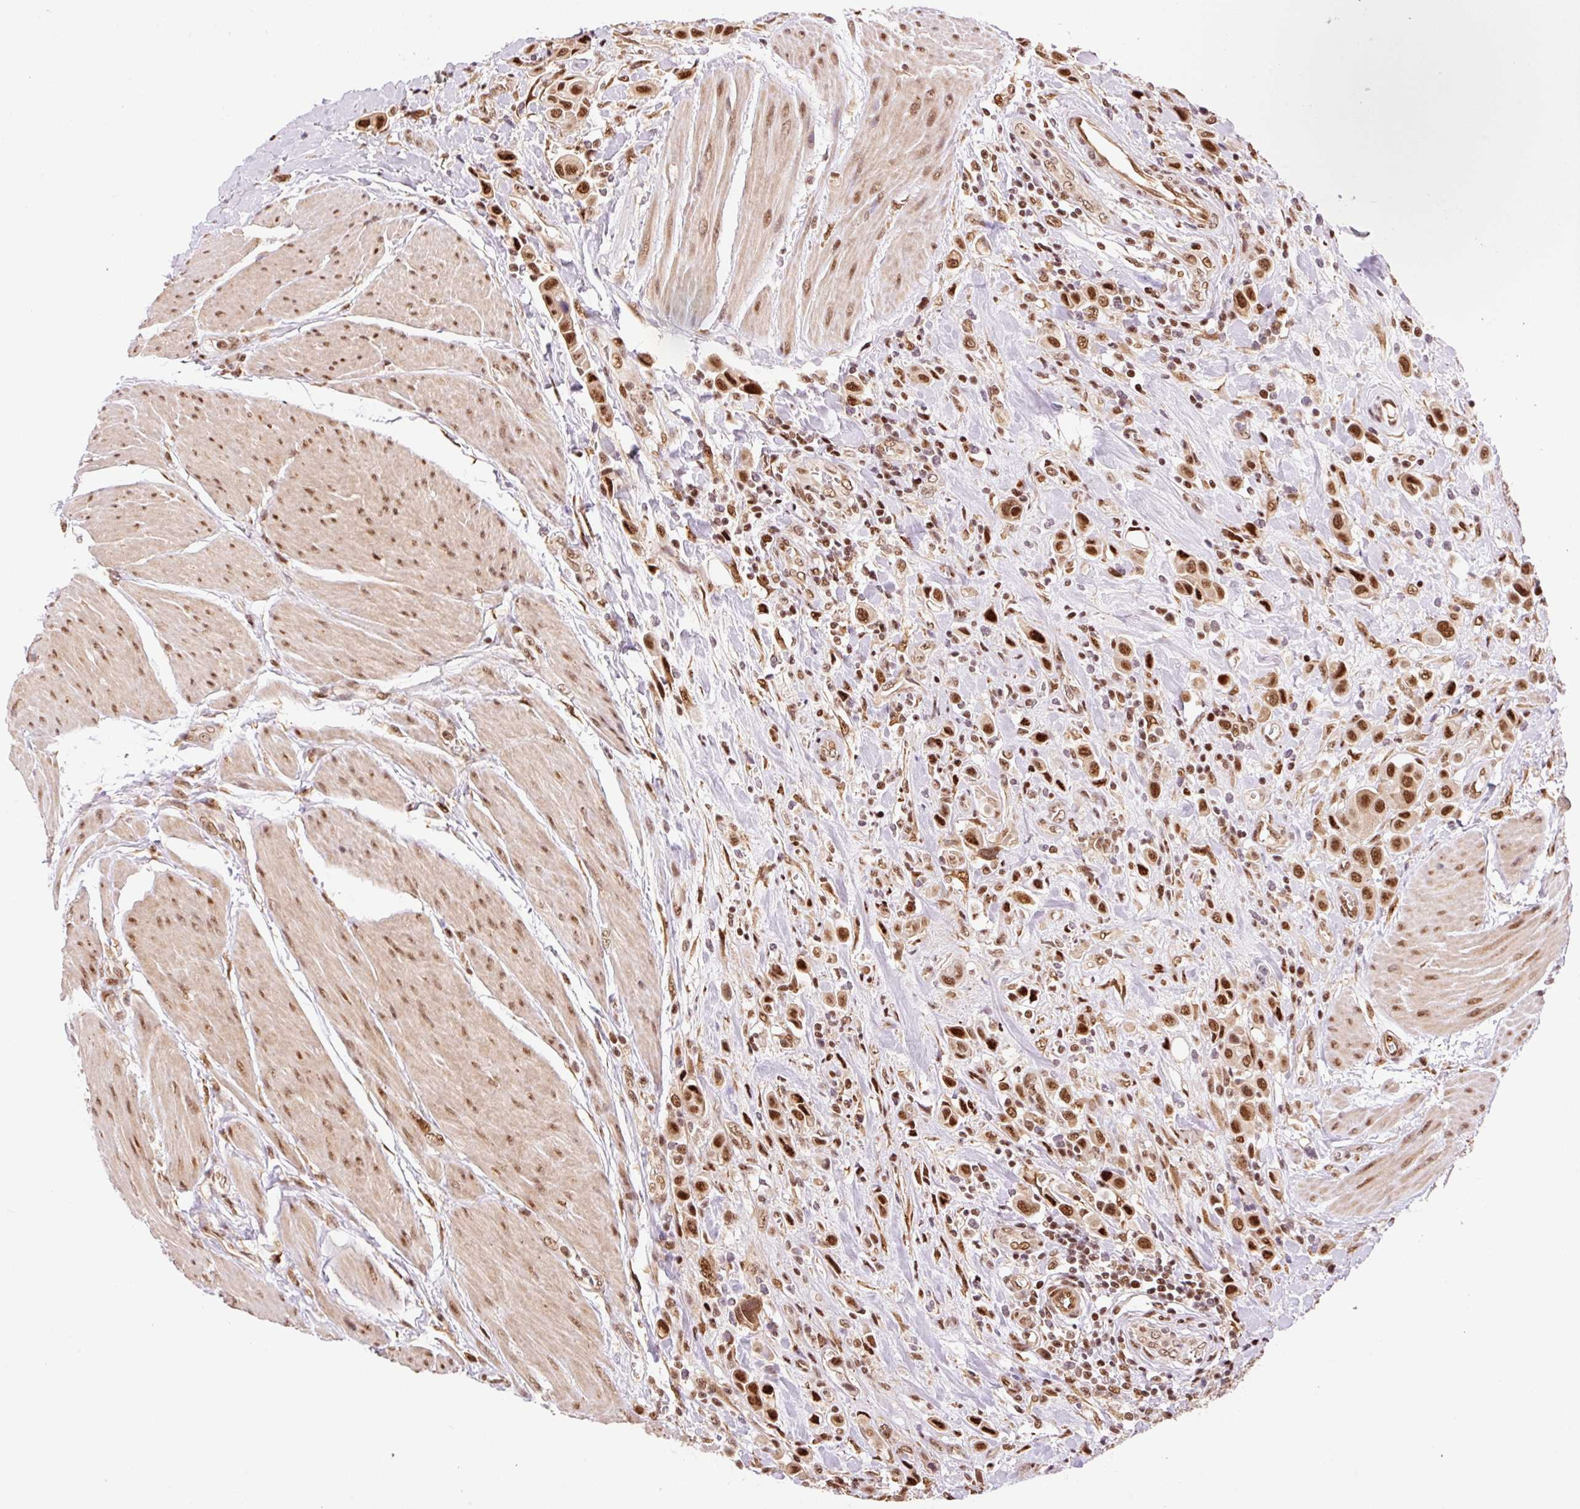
{"staining": {"intensity": "strong", "quantity": ">75%", "location": "nuclear"}, "tissue": "urothelial cancer", "cell_type": "Tumor cells", "image_type": "cancer", "snomed": [{"axis": "morphology", "description": "Urothelial carcinoma, High grade"}, {"axis": "topography", "description": "Urinary bladder"}], "caption": "Protein staining shows strong nuclear staining in about >75% of tumor cells in urothelial cancer. (DAB = brown stain, brightfield microscopy at high magnification).", "gene": "INTS8", "patient": {"sex": "male", "age": 50}}